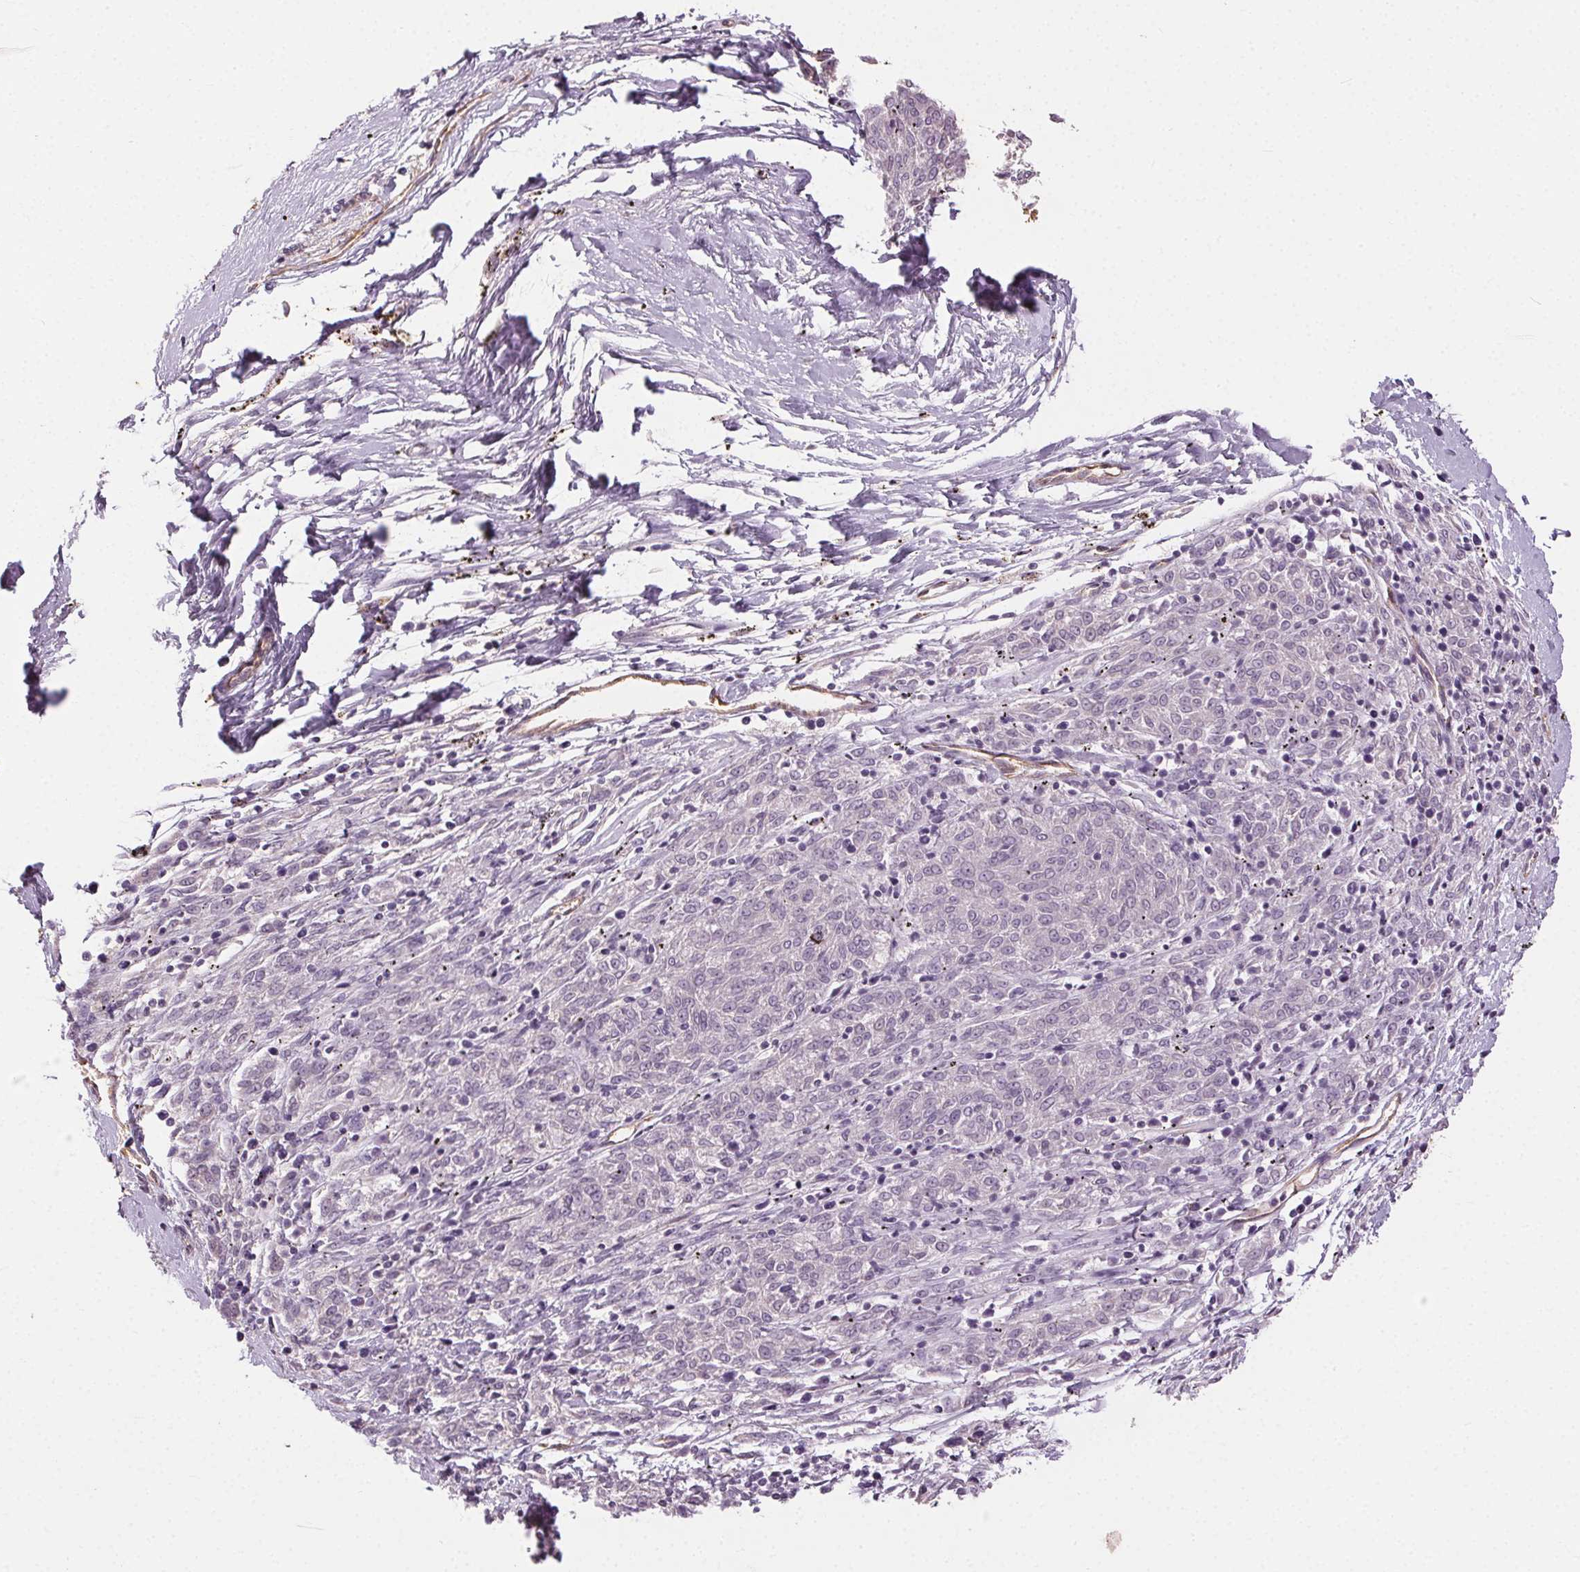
{"staining": {"intensity": "negative", "quantity": "none", "location": "none"}, "tissue": "melanoma", "cell_type": "Tumor cells", "image_type": "cancer", "snomed": [{"axis": "morphology", "description": "Malignant melanoma, NOS"}, {"axis": "topography", "description": "Skin"}], "caption": "Human malignant melanoma stained for a protein using IHC reveals no staining in tumor cells.", "gene": "CLTRN", "patient": {"sex": "female", "age": 72}}